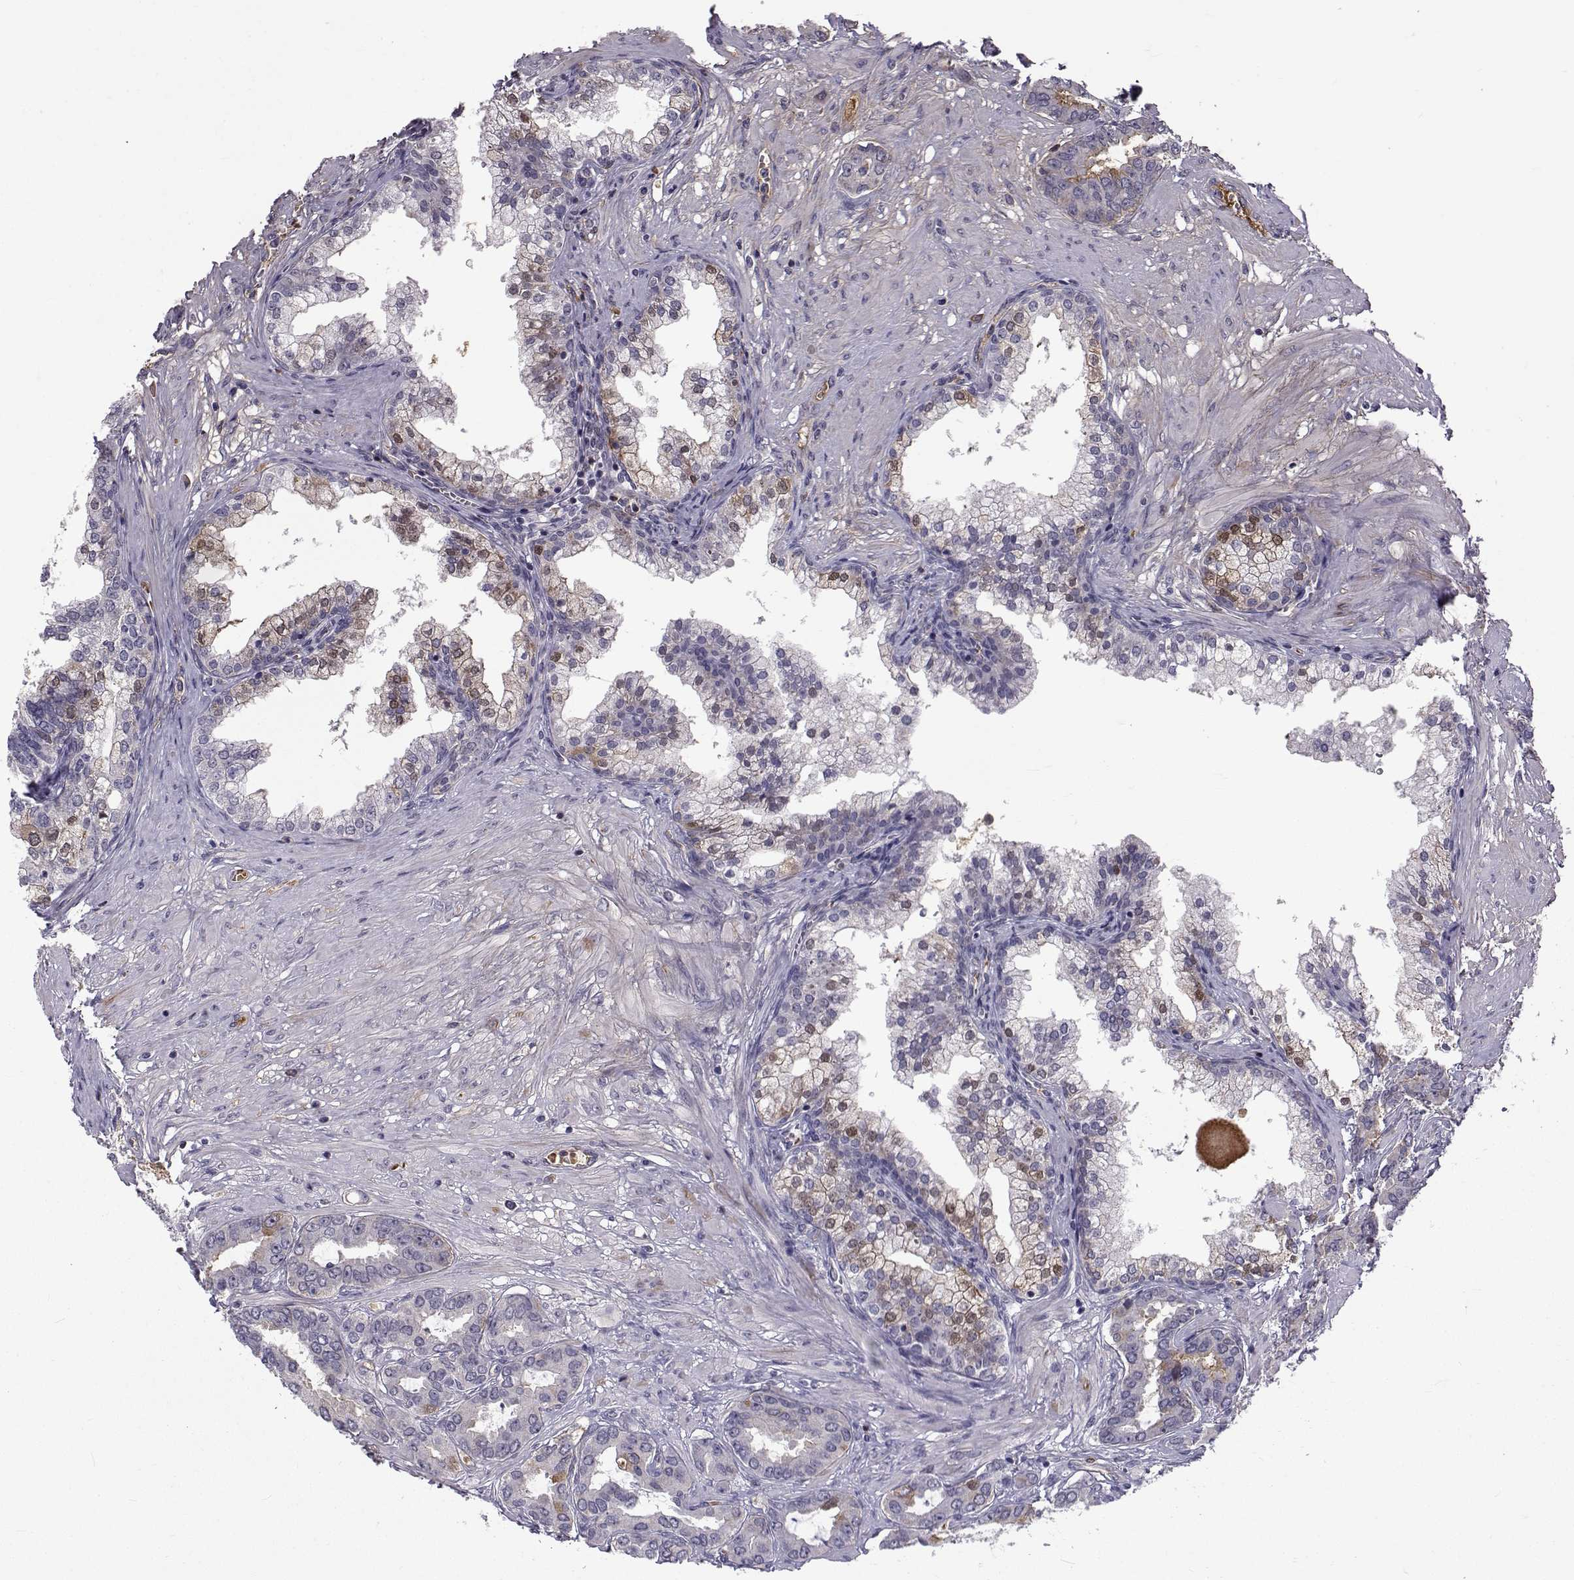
{"staining": {"intensity": "negative", "quantity": "none", "location": "none"}, "tissue": "prostate cancer", "cell_type": "Tumor cells", "image_type": "cancer", "snomed": [{"axis": "morphology", "description": "Adenocarcinoma, NOS"}, {"axis": "topography", "description": "Prostate"}], "caption": "This is a image of IHC staining of adenocarcinoma (prostate), which shows no staining in tumor cells.", "gene": "TNFRSF11B", "patient": {"sex": "male", "age": 67}}